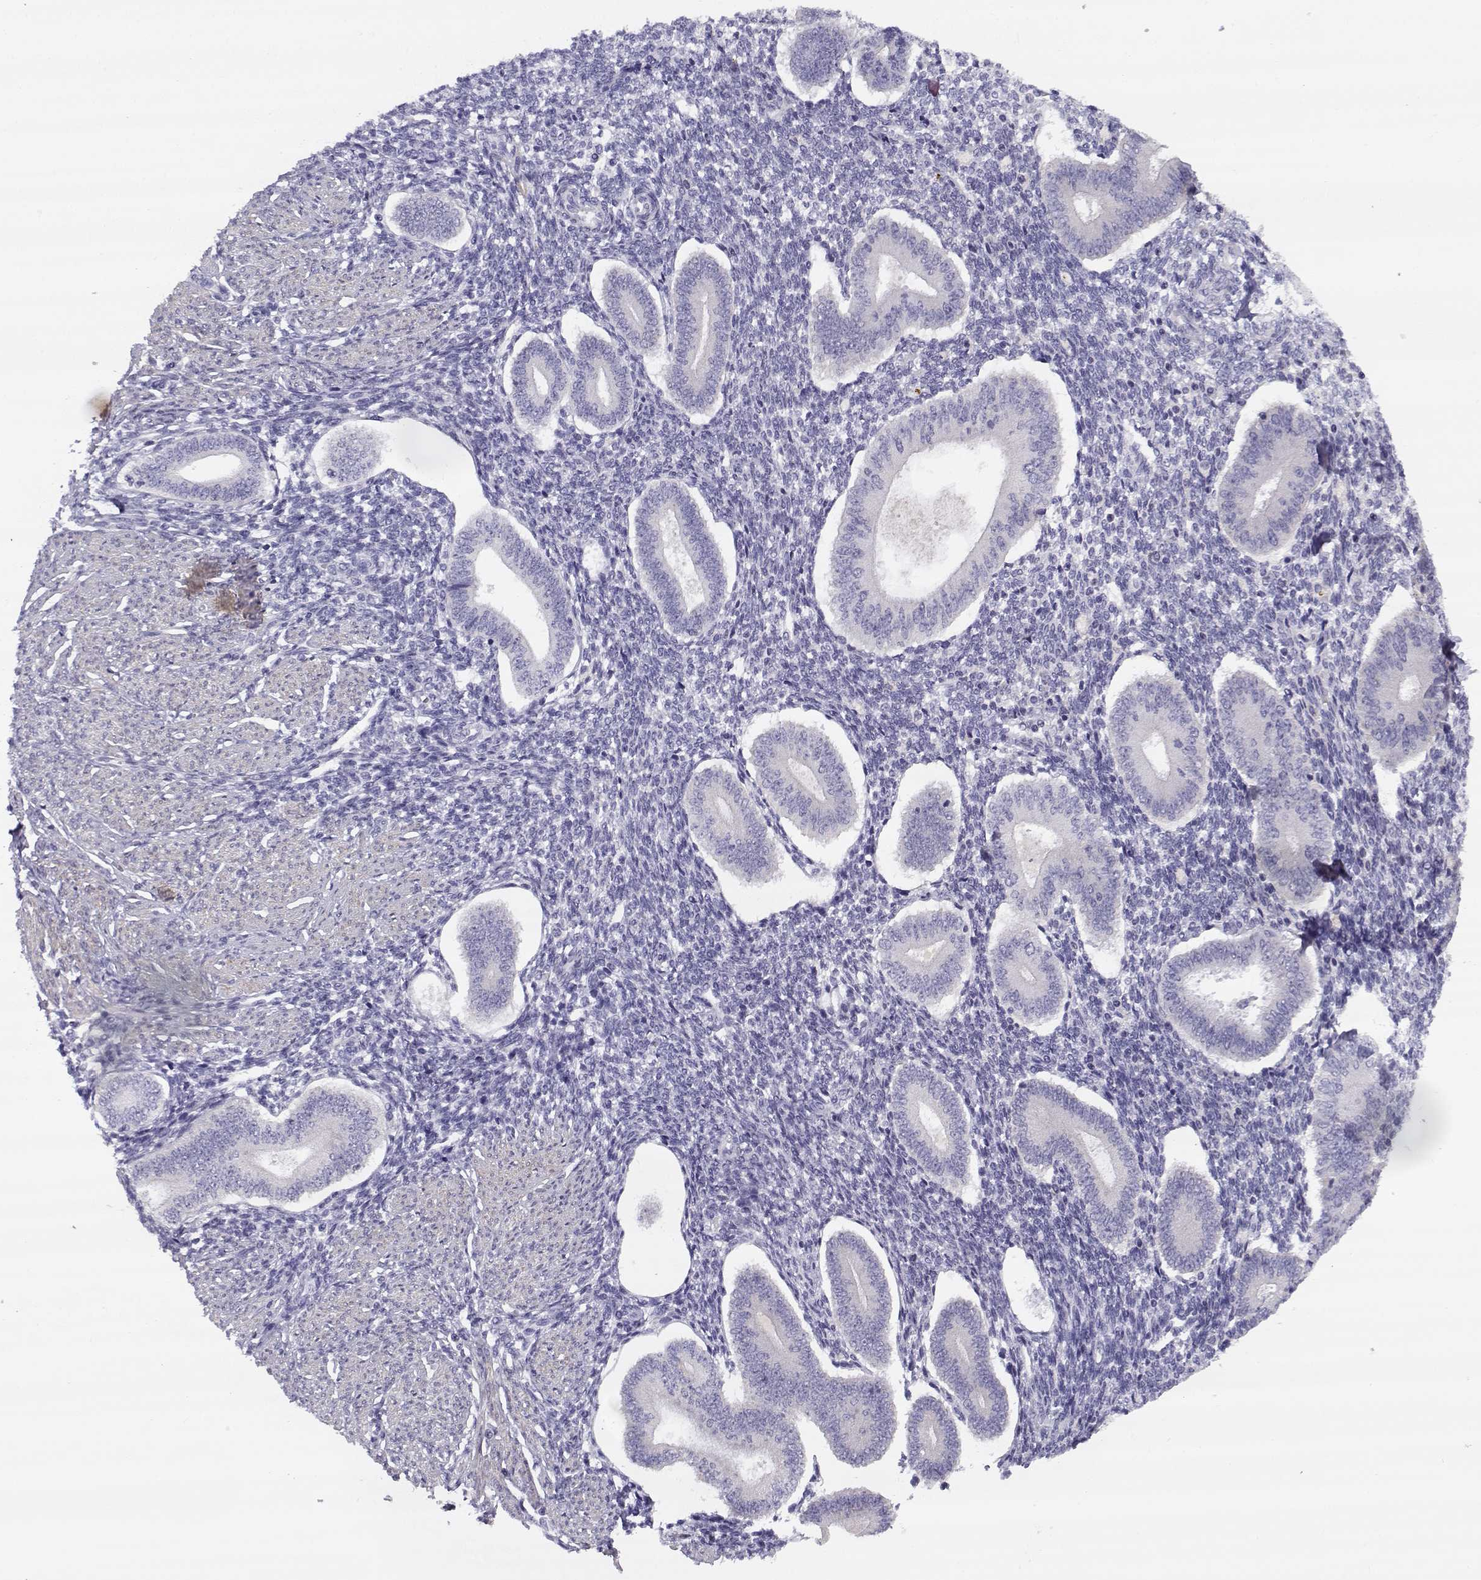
{"staining": {"intensity": "negative", "quantity": "none", "location": "none"}, "tissue": "endometrium", "cell_type": "Cells in endometrial stroma", "image_type": "normal", "snomed": [{"axis": "morphology", "description": "Normal tissue, NOS"}, {"axis": "topography", "description": "Endometrium"}], "caption": "DAB (3,3'-diaminobenzidine) immunohistochemical staining of unremarkable endometrium demonstrates no significant expression in cells in endometrial stroma.", "gene": "CREB3L3", "patient": {"sex": "female", "age": 40}}